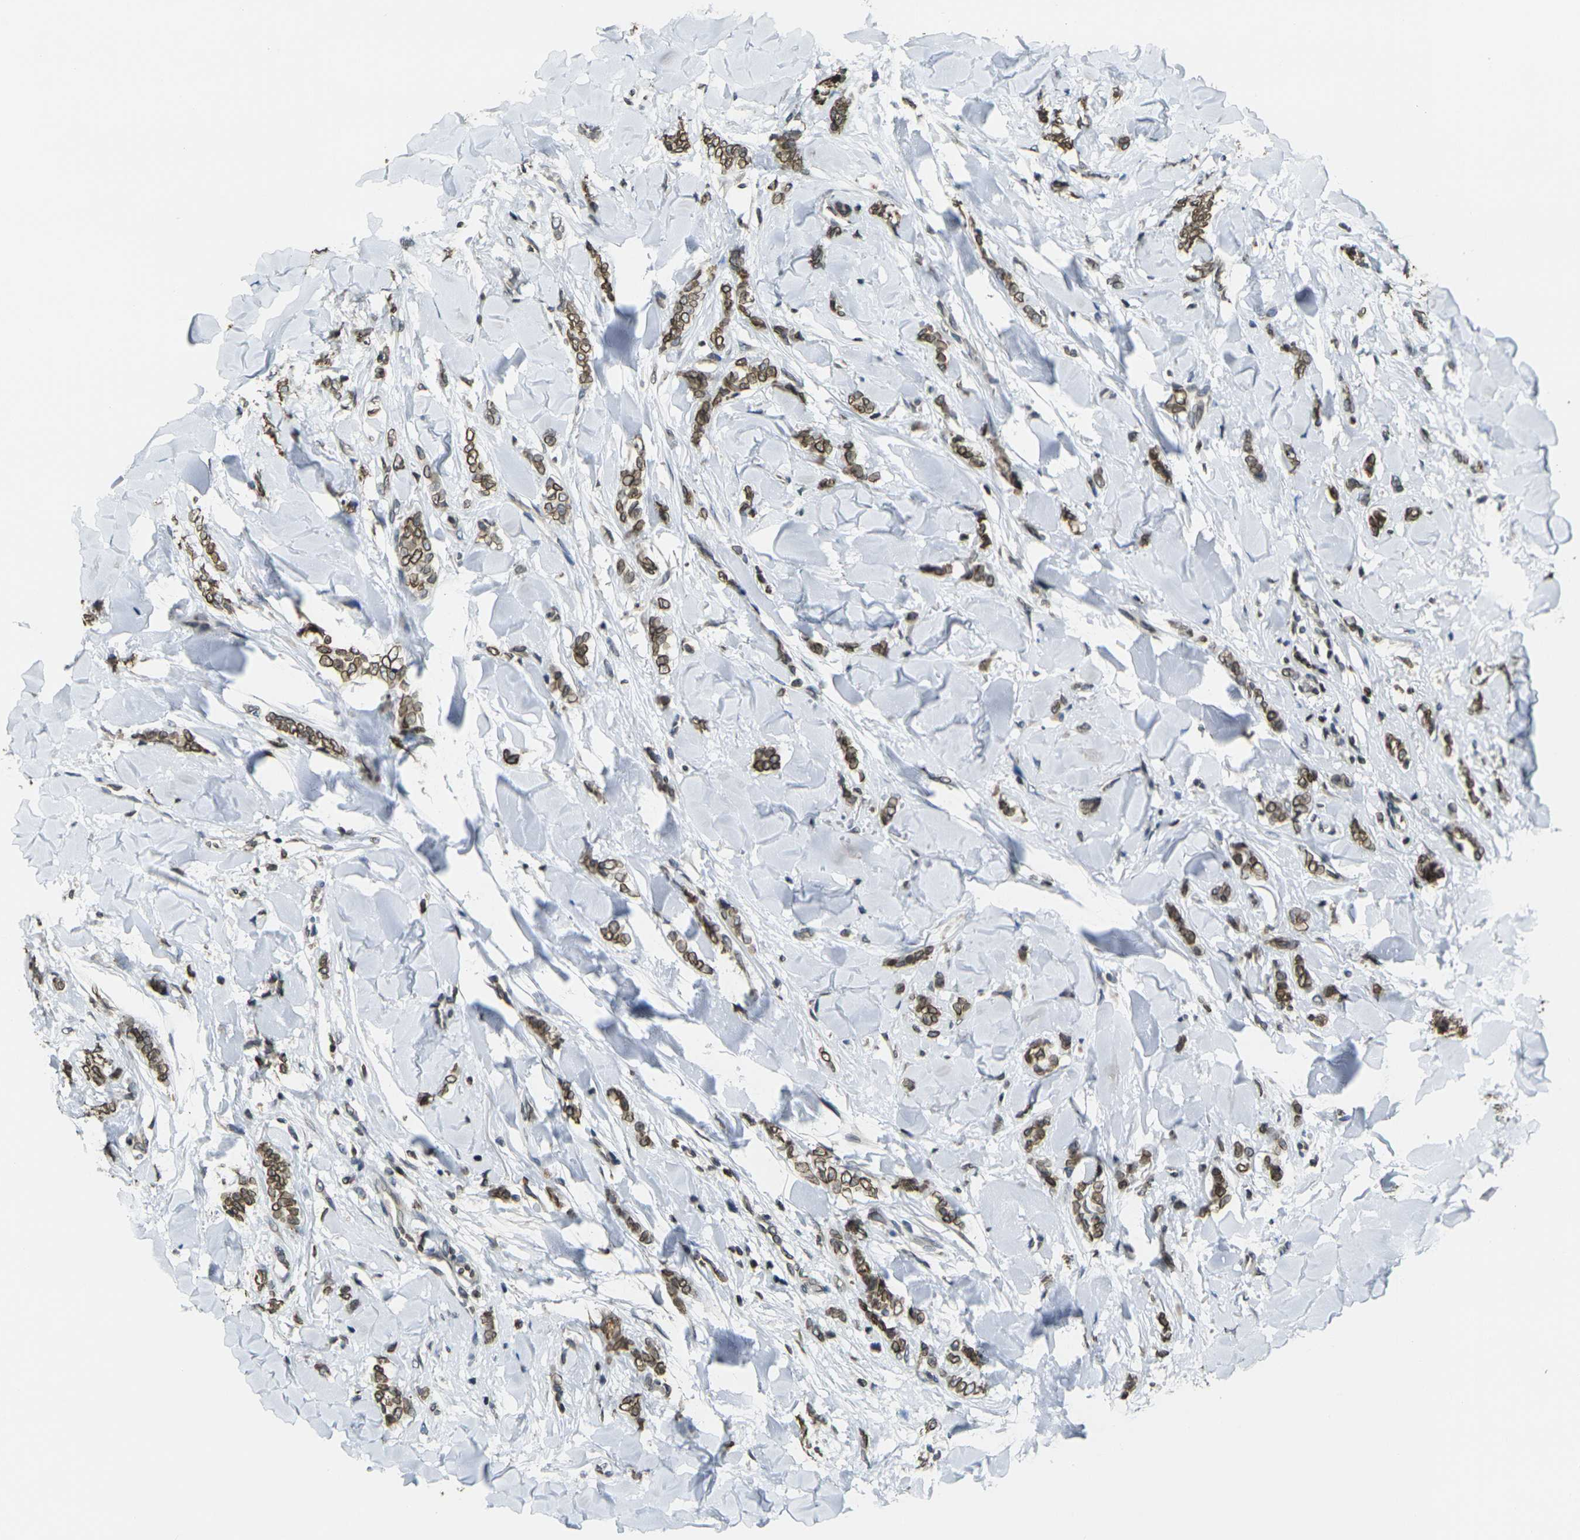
{"staining": {"intensity": "strong", "quantity": ">75%", "location": "cytoplasmic/membranous,nuclear"}, "tissue": "breast cancer", "cell_type": "Tumor cells", "image_type": "cancer", "snomed": [{"axis": "morphology", "description": "Lobular carcinoma"}, {"axis": "topography", "description": "Skin"}, {"axis": "topography", "description": "Breast"}], "caption": "Protein expression by immunohistochemistry (IHC) shows strong cytoplasmic/membranous and nuclear expression in approximately >75% of tumor cells in breast cancer (lobular carcinoma). (DAB IHC with brightfield microscopy, high magnification).", "gene": "BRDT", "patient": {"sex": "female", "age": 46}}